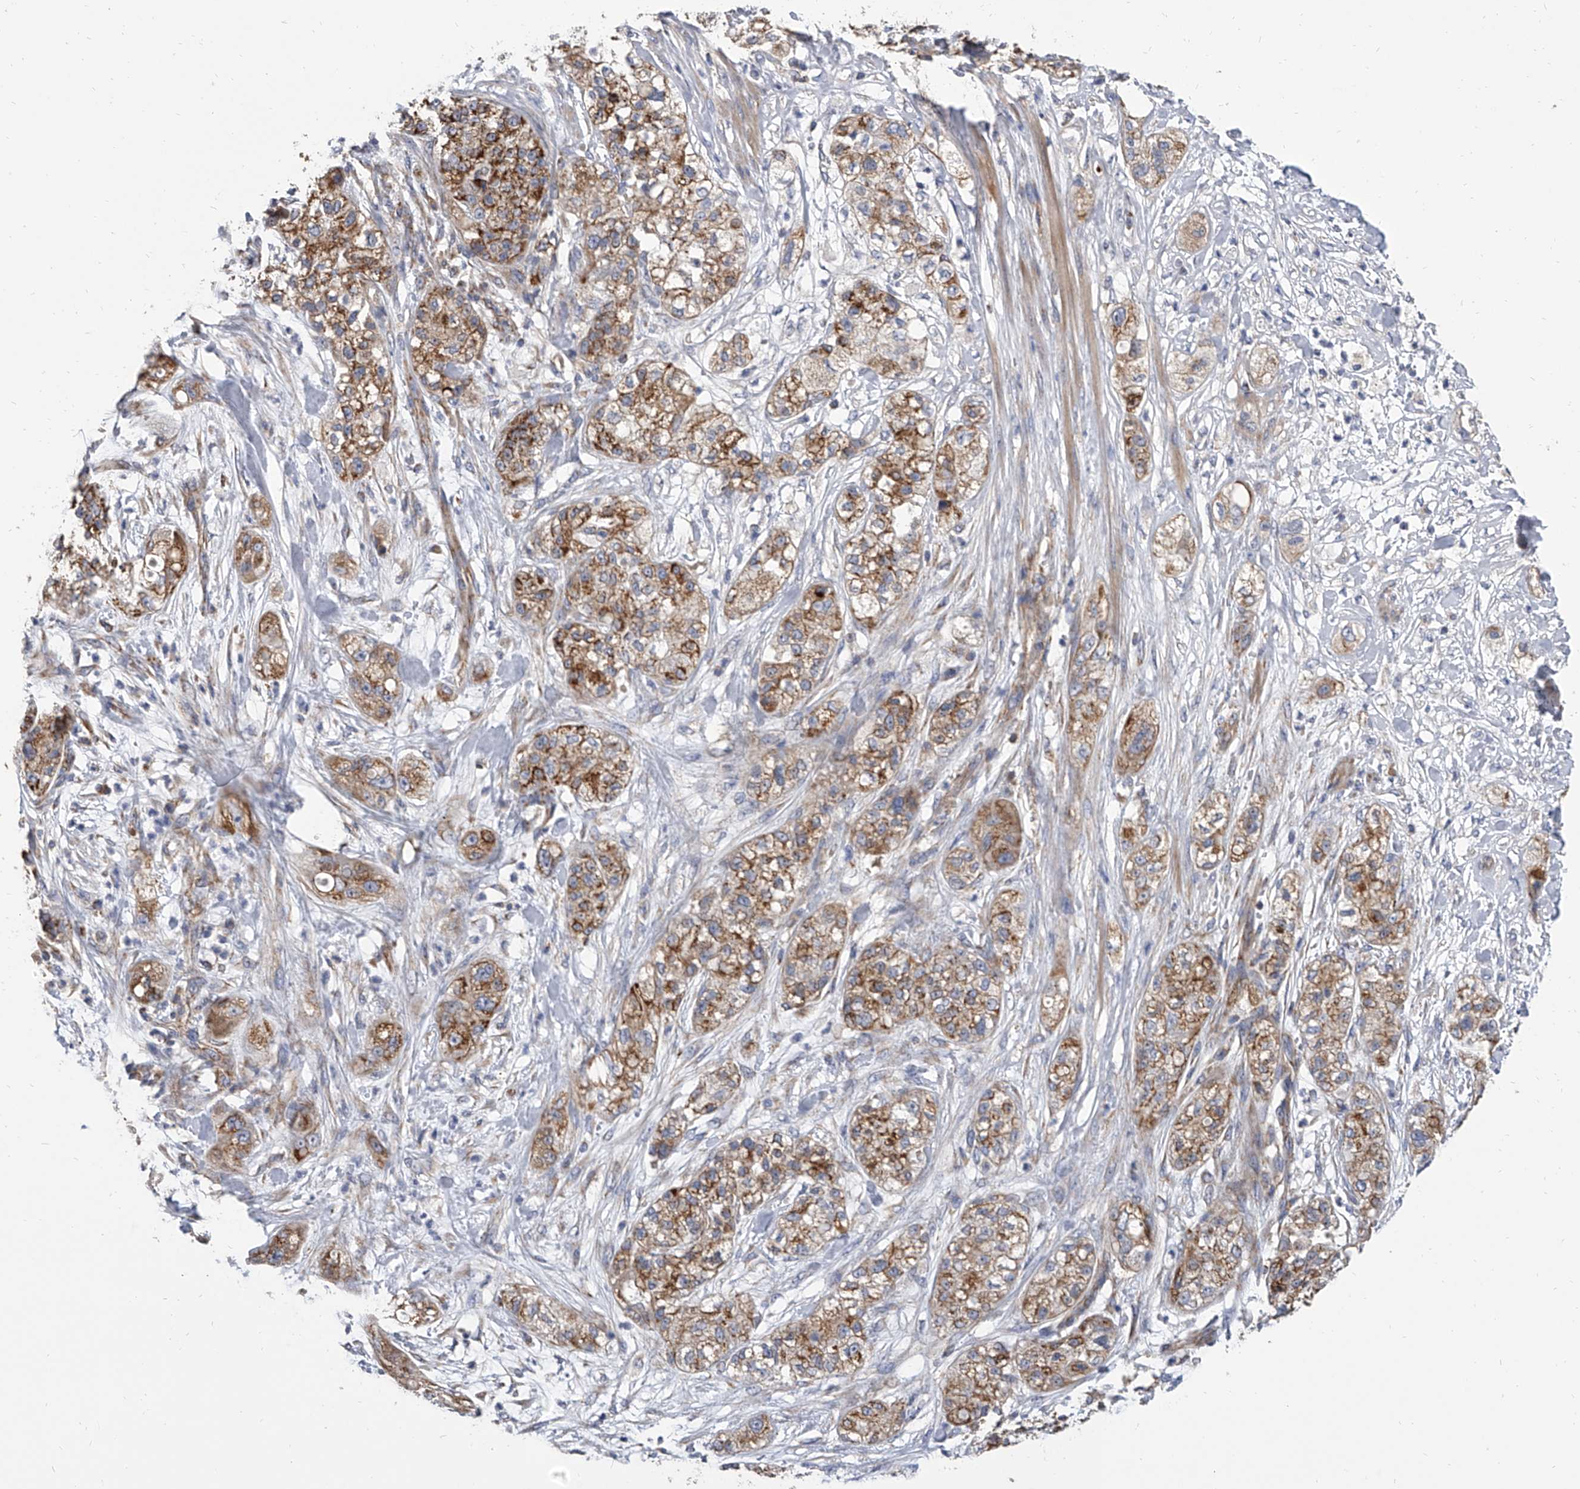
{"staining": {"intensity": "moderate", "quantity": ">75%", "location": "cytoplasmic/membranous"}, "tissue": "pancreatic cancer", "cell_type": "Tumor cells", "image_type": "cancer", "snomed": [{"axis": "morphology", "description": "Adenocarcinoma, NOS"}, {"axis": "topography", "description": "Pancreas"}], "caption": "Human pancreatic adenocarcinoma stained with a protein marker displays moderate staining in tumor cells.", "gene": "MRPL28", "patient": {"sex": "female", "age": 78}}